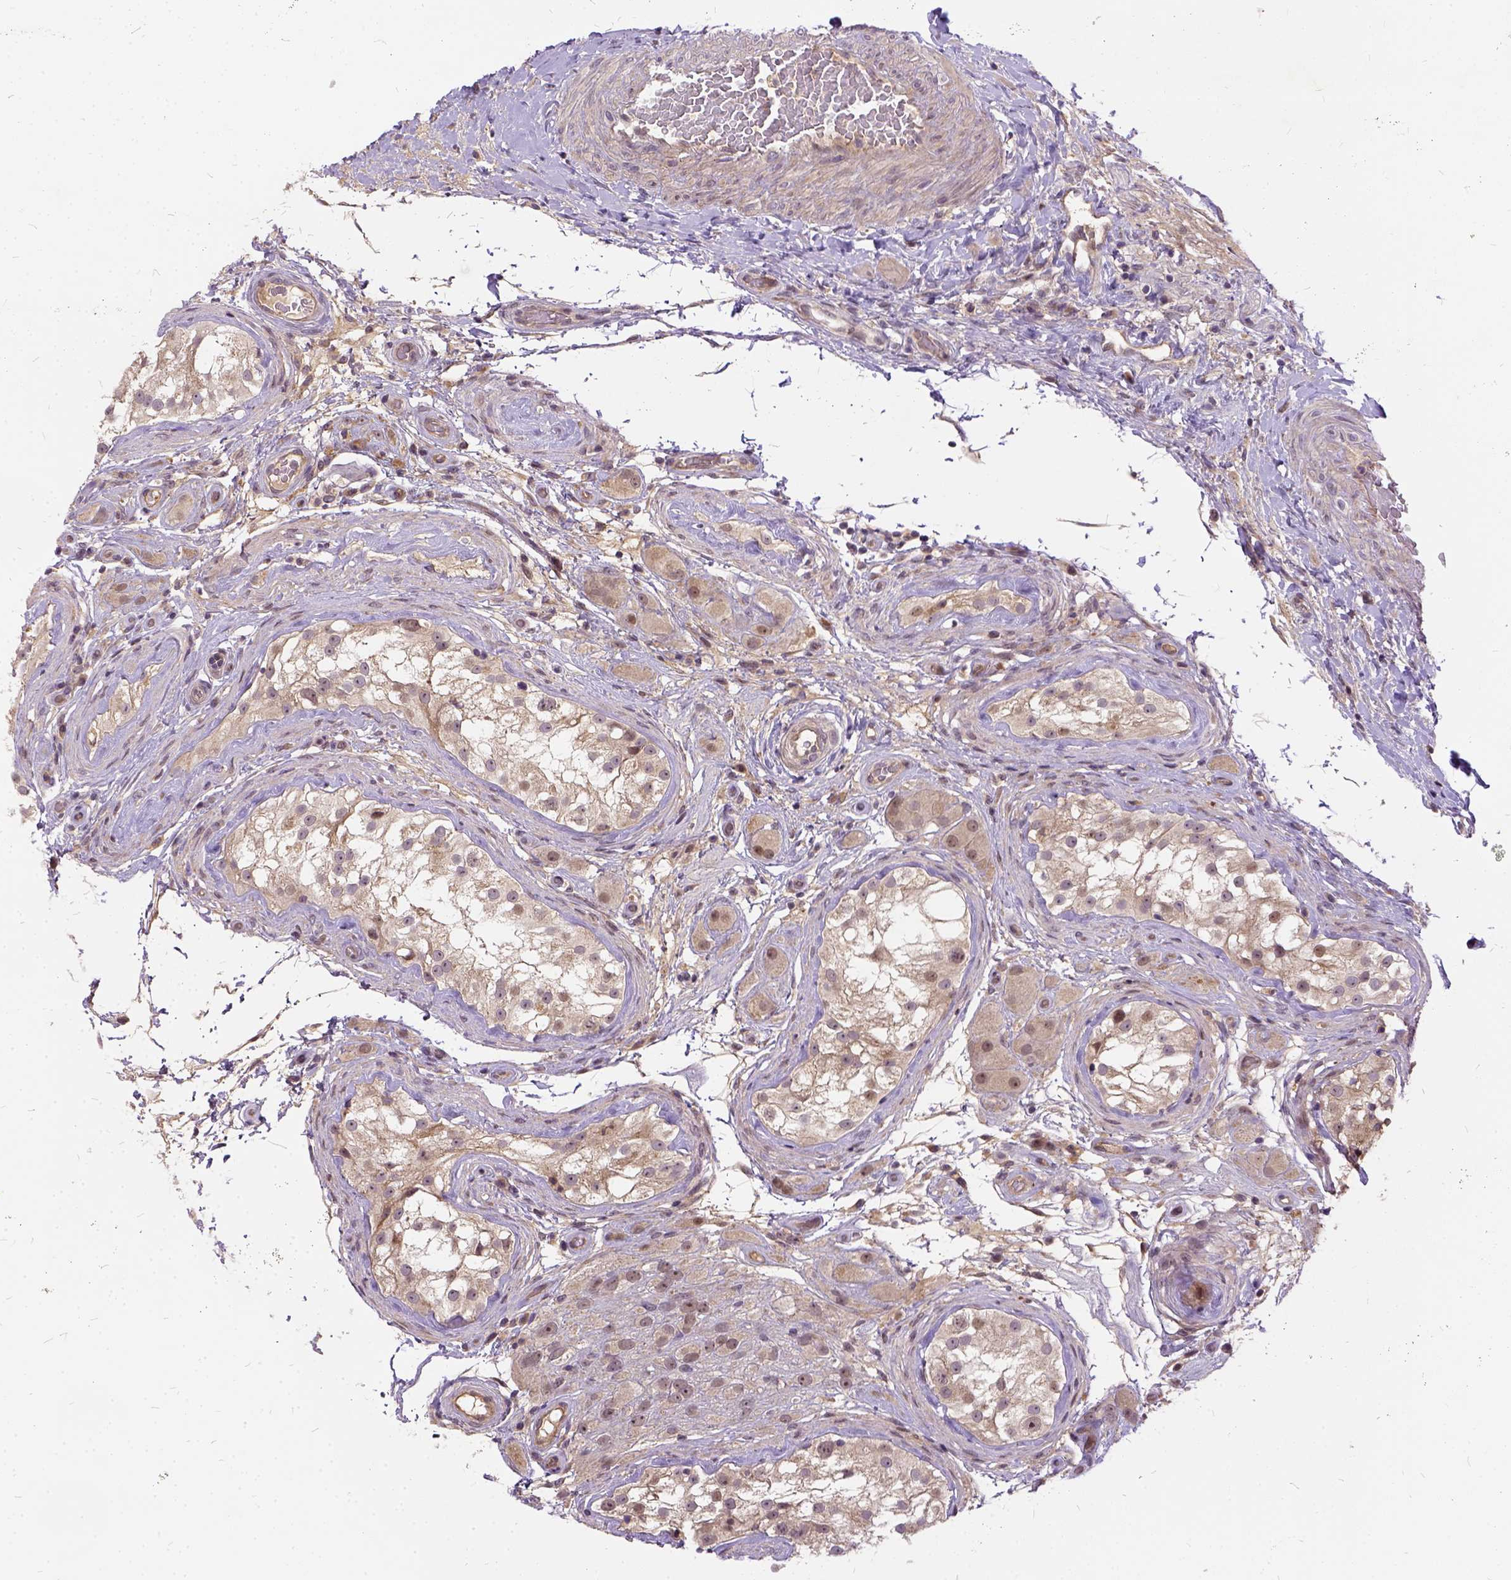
{"staining": {"intensity": "moderate", "quantity": "<25%", "location": "cytoplasmic/membranous,nuclear"}, "tissue": "testis cancer", "cell_type": "Tumor cells", "image_type": "cancer", "snomed": [{"axis": "morphology", "description": "Seminoma, NOS"}, {"axis": "morphology", "description": "Carcinoma, Embryonal, NOS"}, {"axis": "topography", "description": "Testis"}], "caption": "This is a micrograph of IHC staining of testis cancer (embryonal carcinoma), which shows moderate expression in the cytoplasmic/membranous and nuclear of tumor cells.", "gene": "ILRUN", "patient": {"sex": "male", "age": 41}}